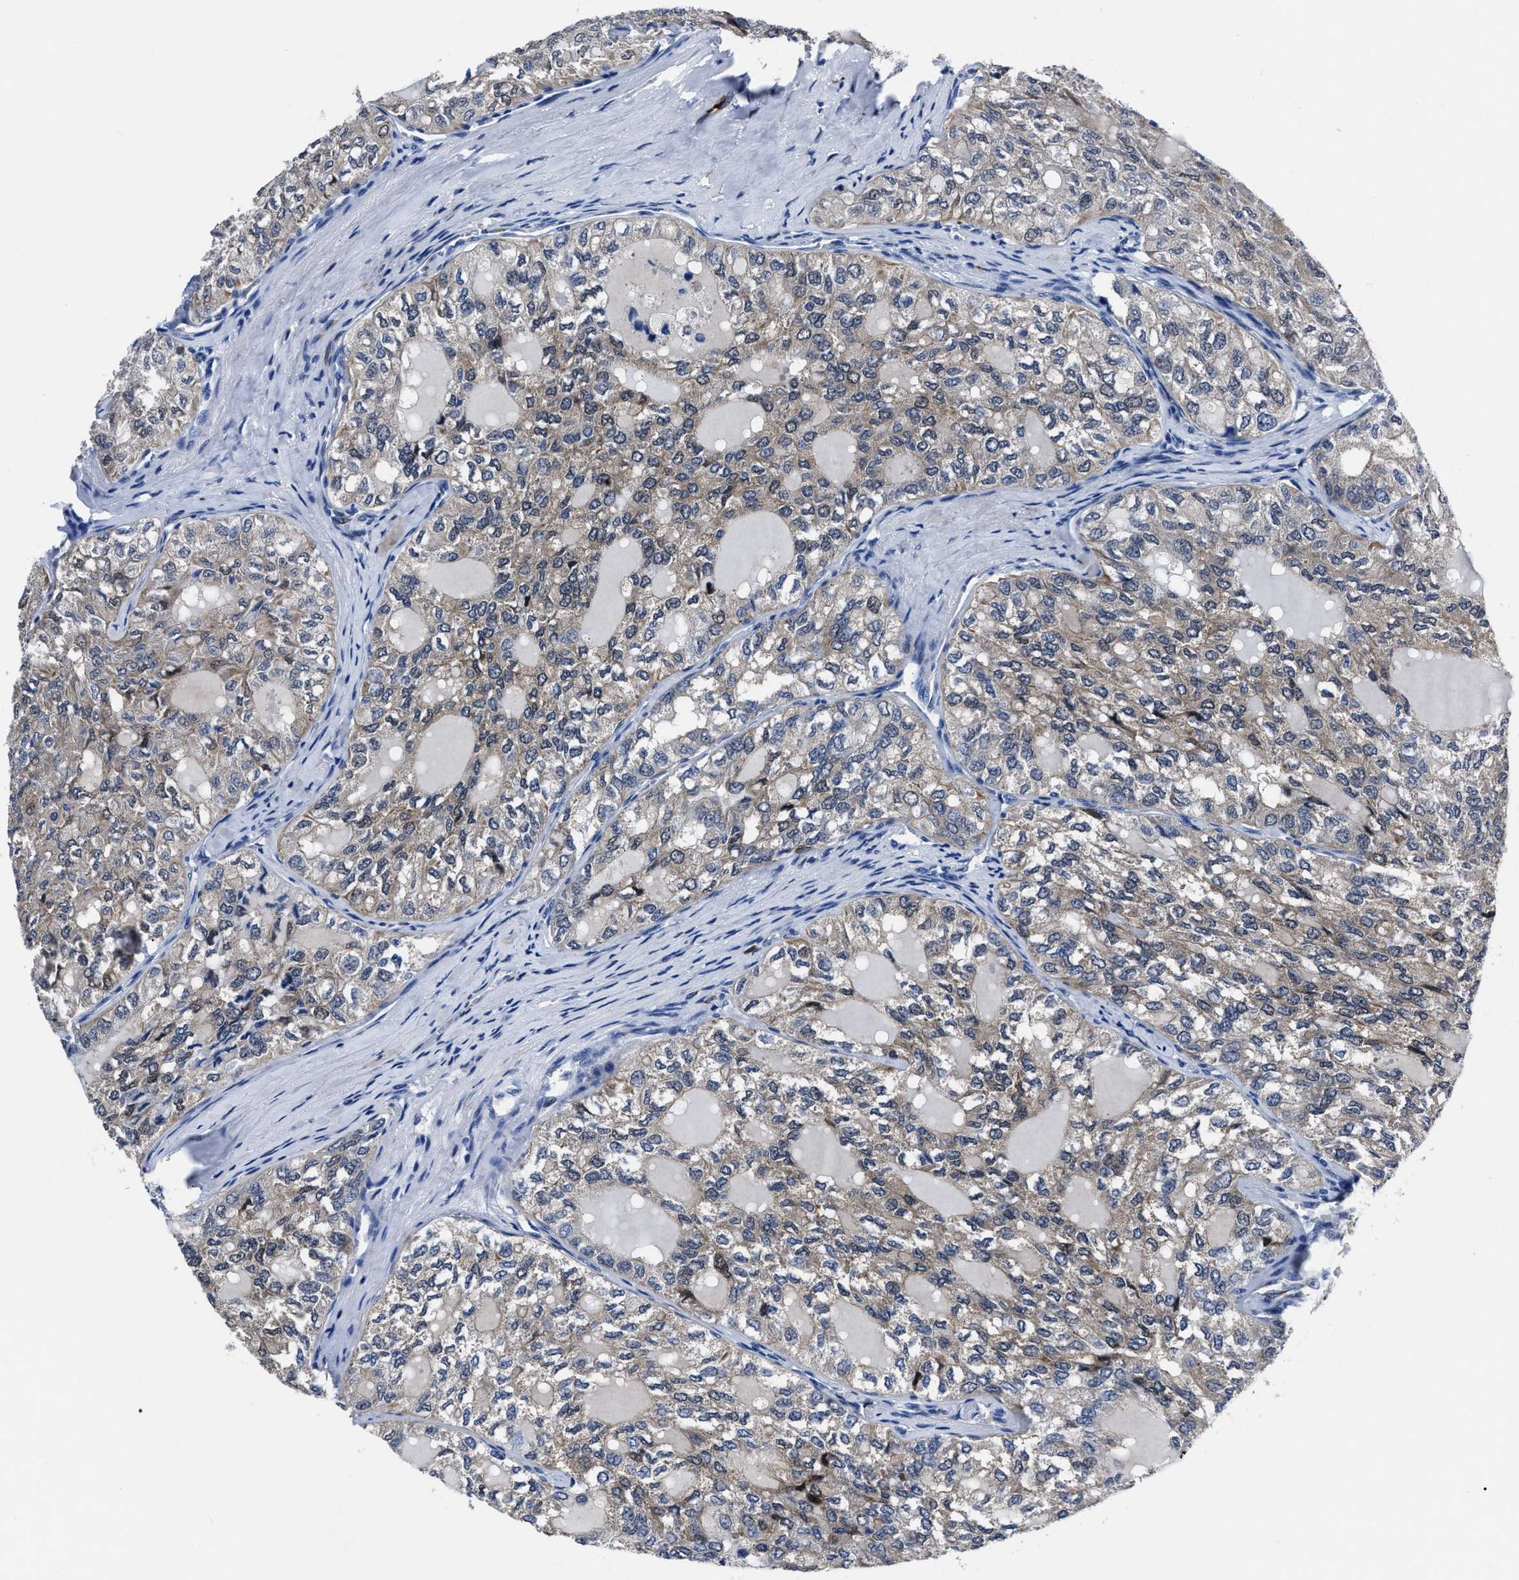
{"staining": {"intensity": "weak", "quantity": "<25%", "location": "cytoplasmic/membranous"}, "tissue": "thyroid cancer", "cell_type": "Tumor cells", "image_type": "cancer", "snomed": [{"axis": "morphology", "description": "Follicular adenoma carcinoma, NOS"}, {"axis": "topography", "description": "Thyroid gland"}], "caption": "Thyroid follicular adenoma carcinoma stained for a protein using immunohistochemistry (IHC) exhibits no positivity tumor cells.", "gene": "OR10G3", "patient": {"sex": "male", "age": 75}}